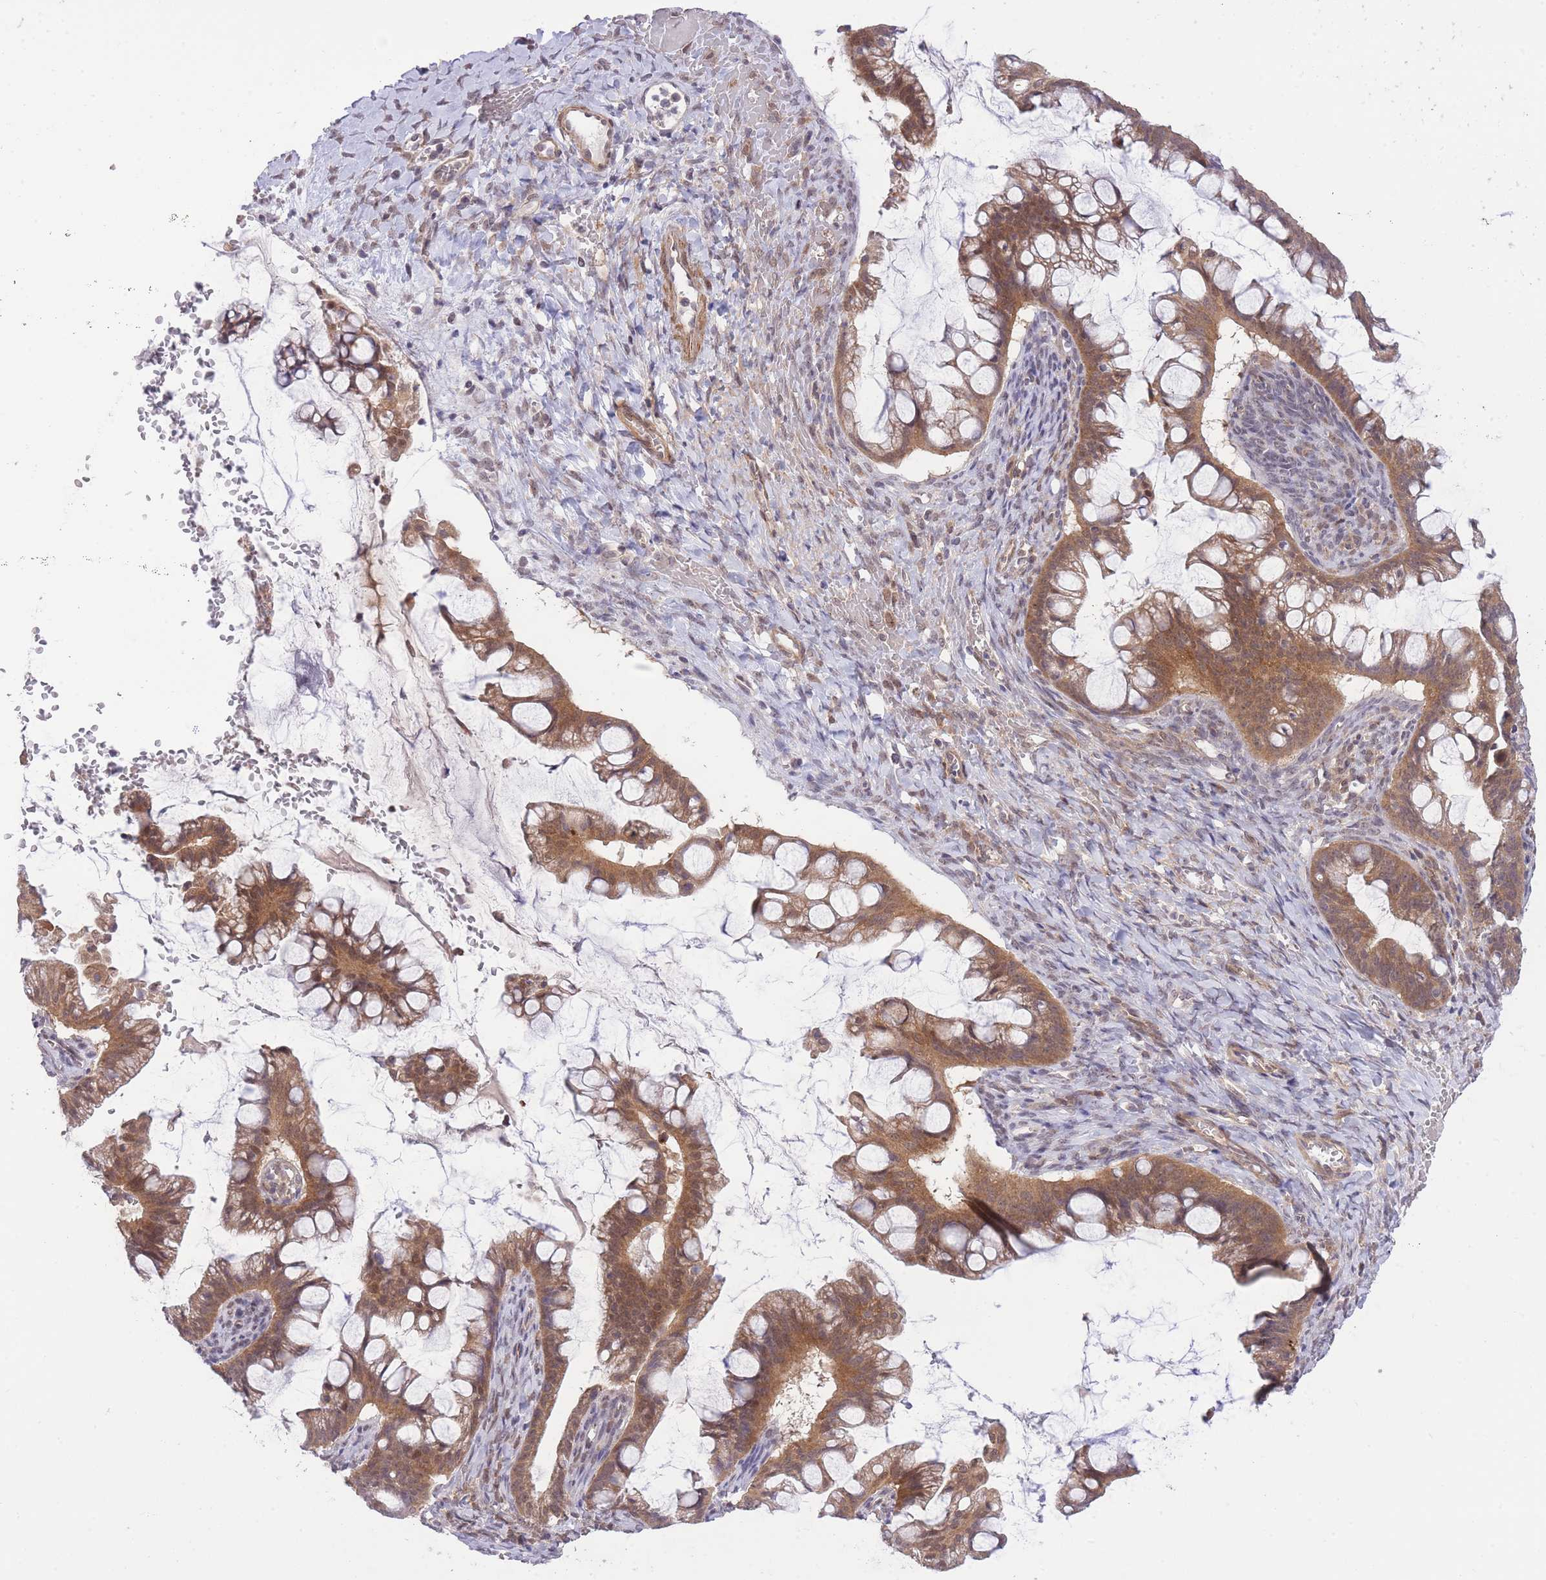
{"staining": {"intensity": "moderate", "quantity": ">75%", "location": "cytoplasmic/membranous,nuclear"}, "tissue": "ovarian cancer", "cell_type": "Tumor cells", "image_type": "cancer", "snomed": [{"axis": "morphology", "description": "Cystadenocarcinoma, mucinous, NOS"}, {"axis": "topography", "description": "Ovary"}], "caption": "High-power microscopy captured an immunohistochemistry (IHC) micrograph of ovarian cancer, revealing moderate cytoplasmic/membranous and nuclear positivity in about >75% of tumor cells.", "gene": "ELOA2", "patient": {"sex": "female", "age": 73}}